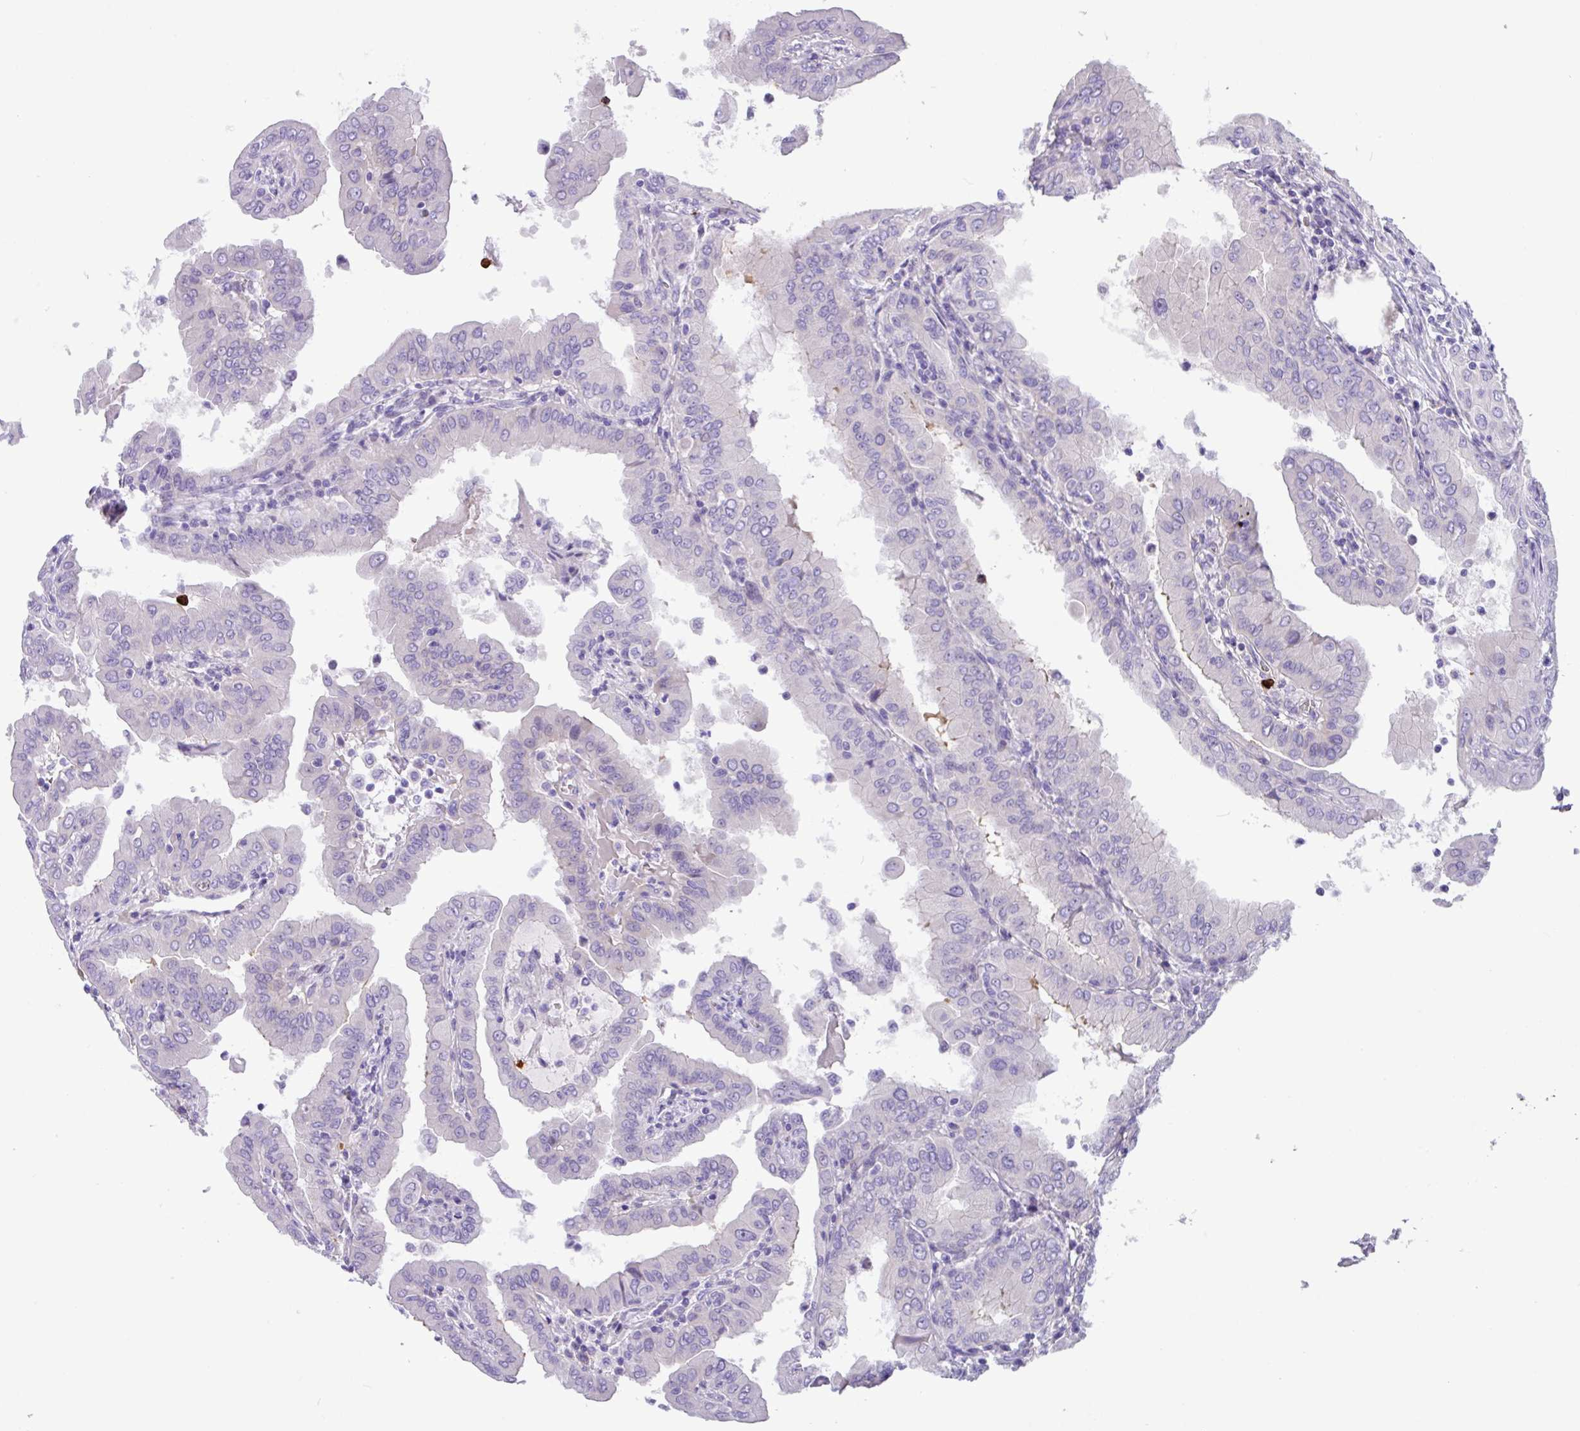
{"staining": {"intensity": "negative", "quantity": "none", "location": "none"}, "tissue": "thyroid cancer", "cell_type": "Tumor cells", "image_type": "cancer", "snomed": [{"axis": "morphology", "description": "Papillary adenocarcinoma, NOS"}, {"axis": "topography", "description": "Thyroid gland"}], "caption": "The micrograph shows no significant staining in tumor cells of thyroid cancer.", "gene": "MRM2", "patient": {"sex": "male", "age": 33}}